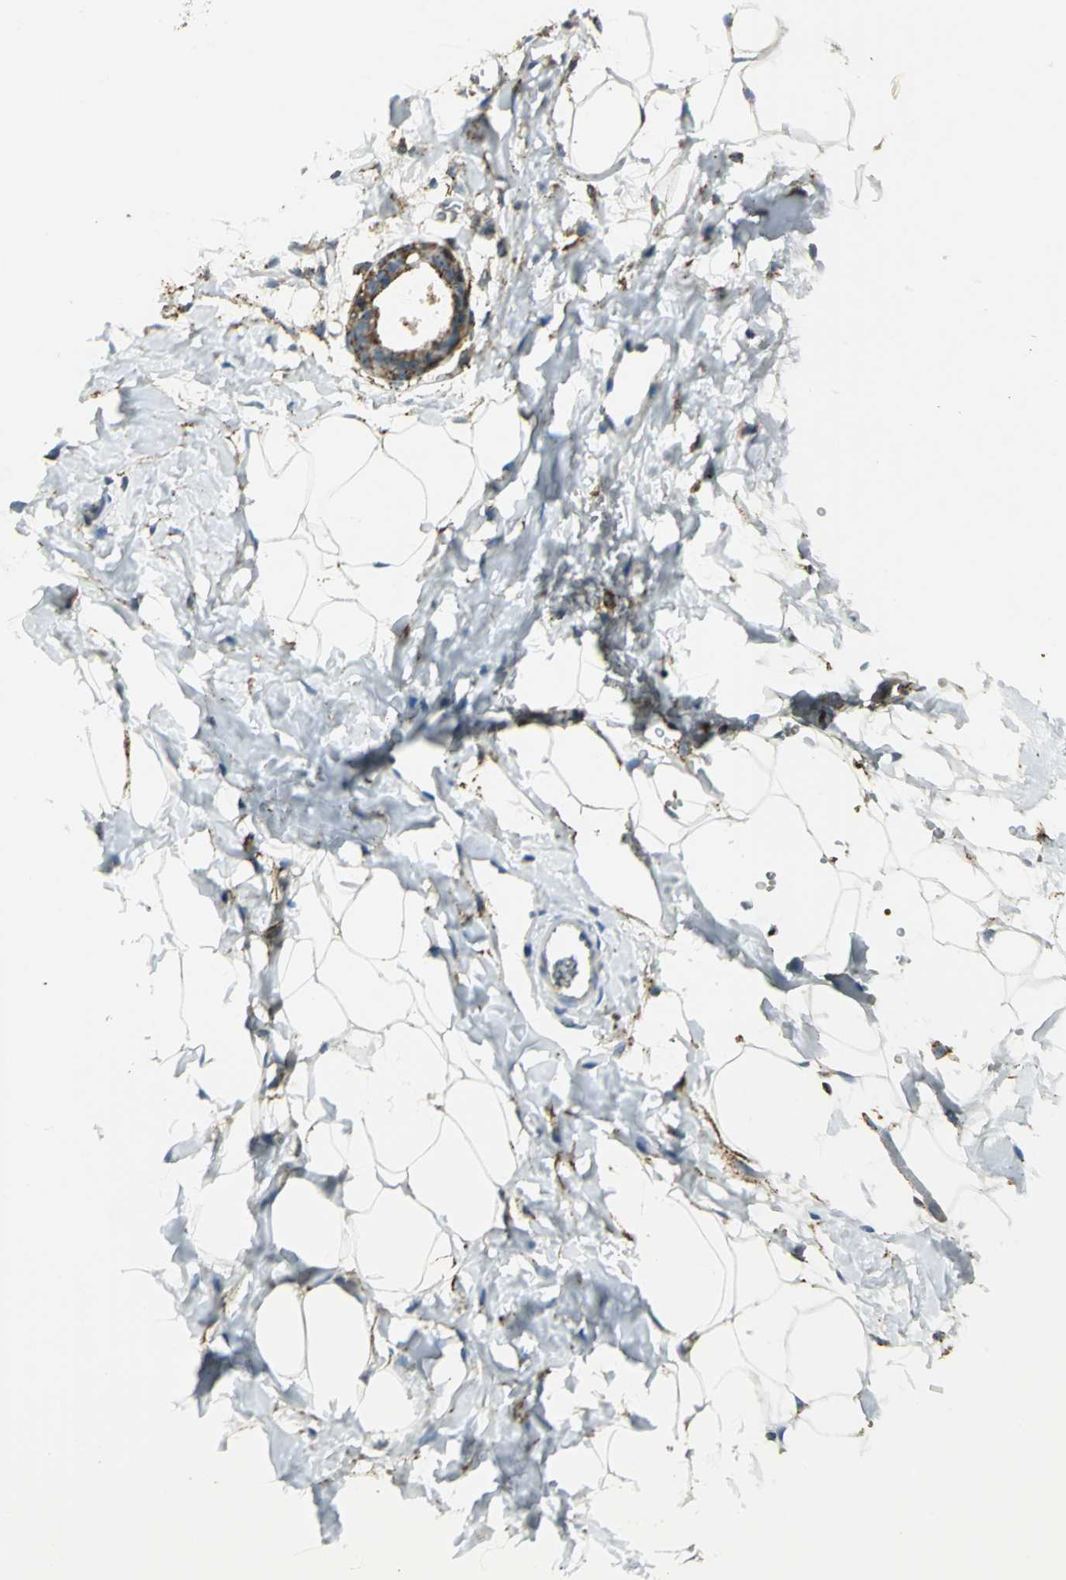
{"staining": {"intensity": "weak", "quantity": ">75%", "location": "cytoplasmic/membranous"}, "tissue": "adipose tissue", "cell_type": "Adipocytes", "image_type": "normal", "snomed": [{"axis": "morphology", "description": "Normal tissue, NOS"}, {"axis": "topography", "description": "Breast"}, {"axis": "topography", "description": "Soft tissue"}], "caption": "IHC of benign adipose tissue exhibits low levels of weak cytoplasmic/membranous positivity in approximately >75% of adipocytes. Nuclei are stained in blue.", "gene": "ARSA", "patient": {"sex": "female", "age": 25}}